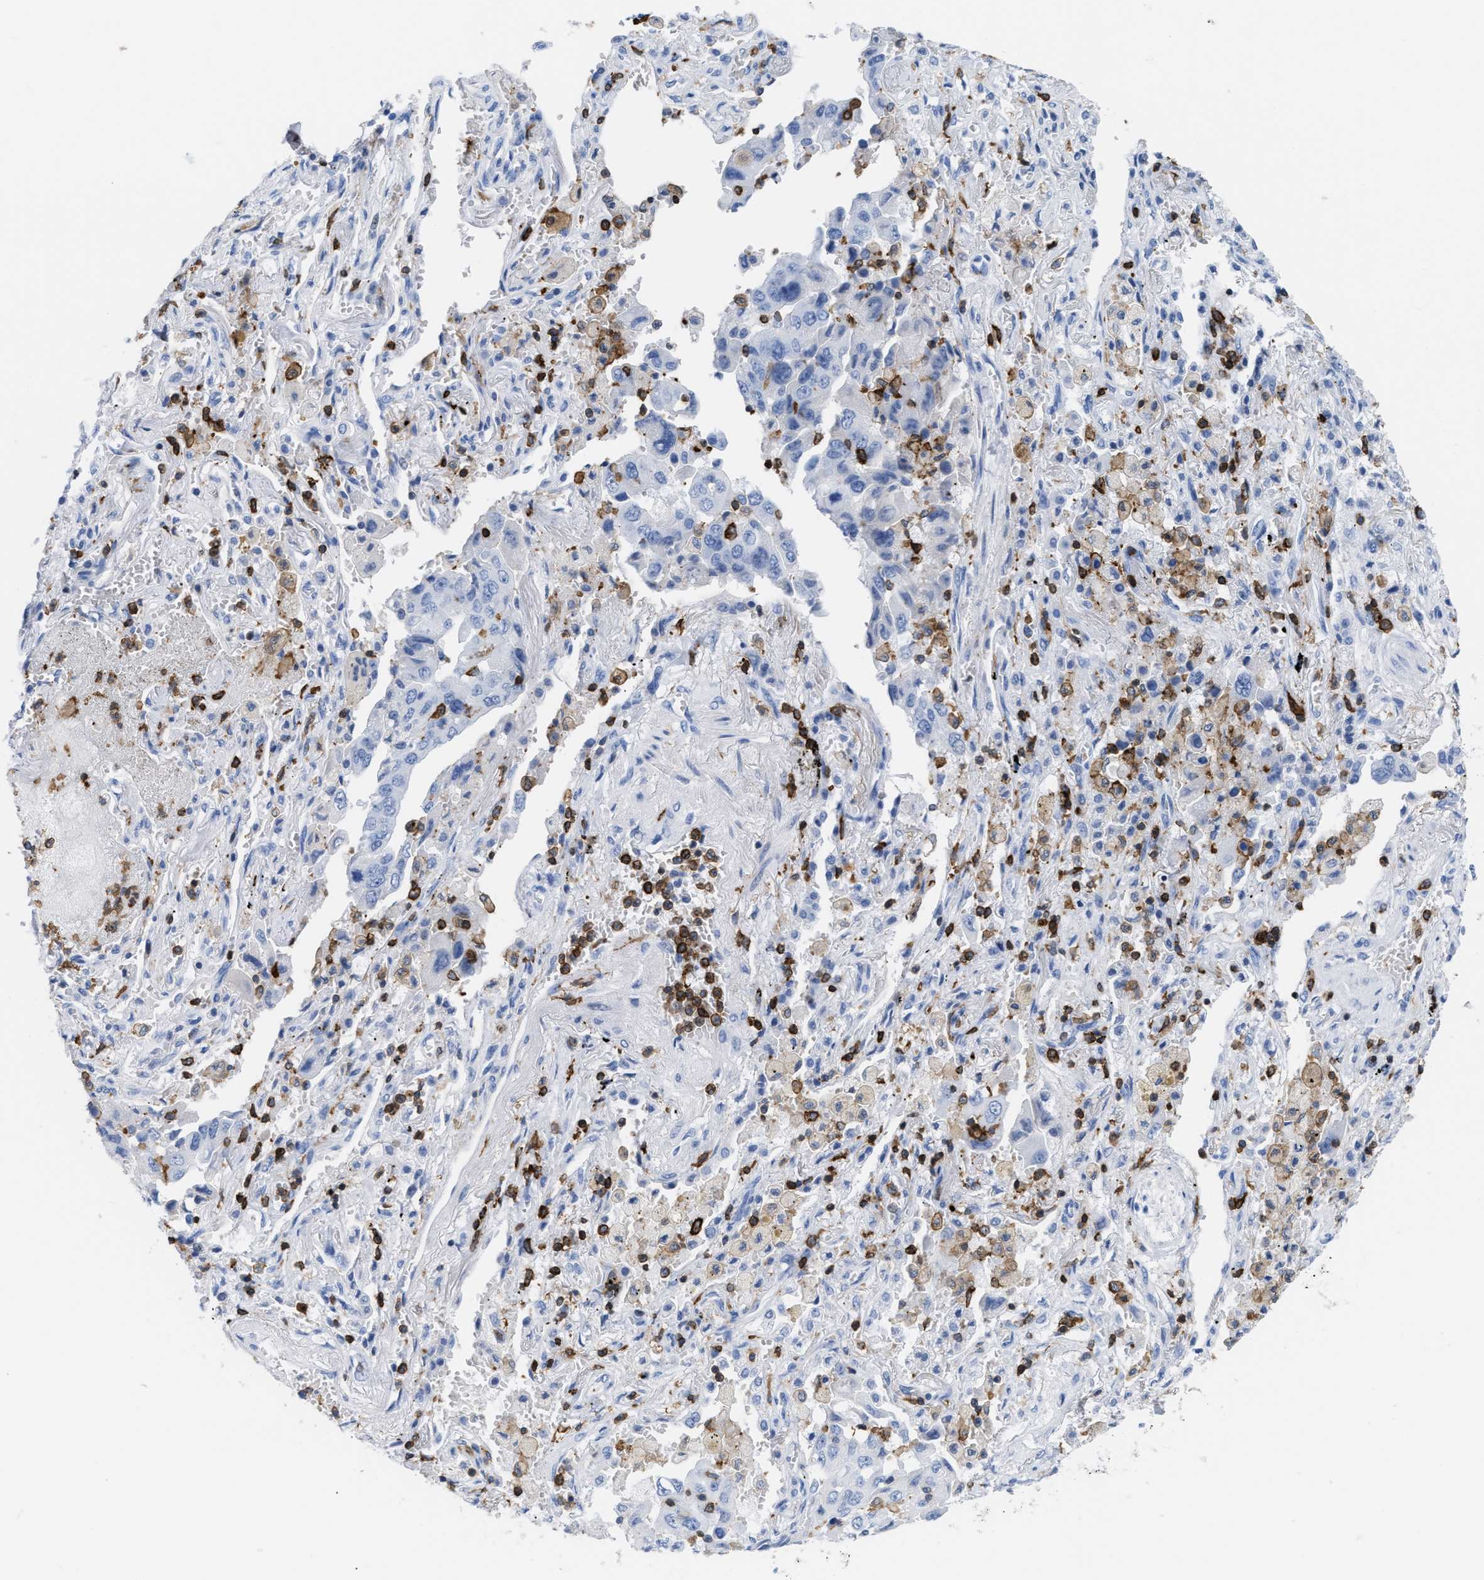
{"staining": {"intensity": "negative", "quantity": "none", "location": "none"}, "tissue": "lung cancer", "cell_type": "Tumor cells", "image_type": "cancer", "snomed": [{"axis": "morphology", "description": "Adenocarcinoma, NOS"}, {"axis": "topography", "description": "Lung"}], "caption": "IHC photomicrograph of neoplastic tissue: human lung adenocarcinoma stained with DAB exhibits no significant protein positivity in tumor cells. The staining was performed using DAB (3,3'-diaminobenzidine) to visualize the protein expression in brown, while the nuclei were stained in blue with hematoxylin (Magnification: 20x).", "gene": "LCP1", "patient": {"sex": "female", "age": 65}}